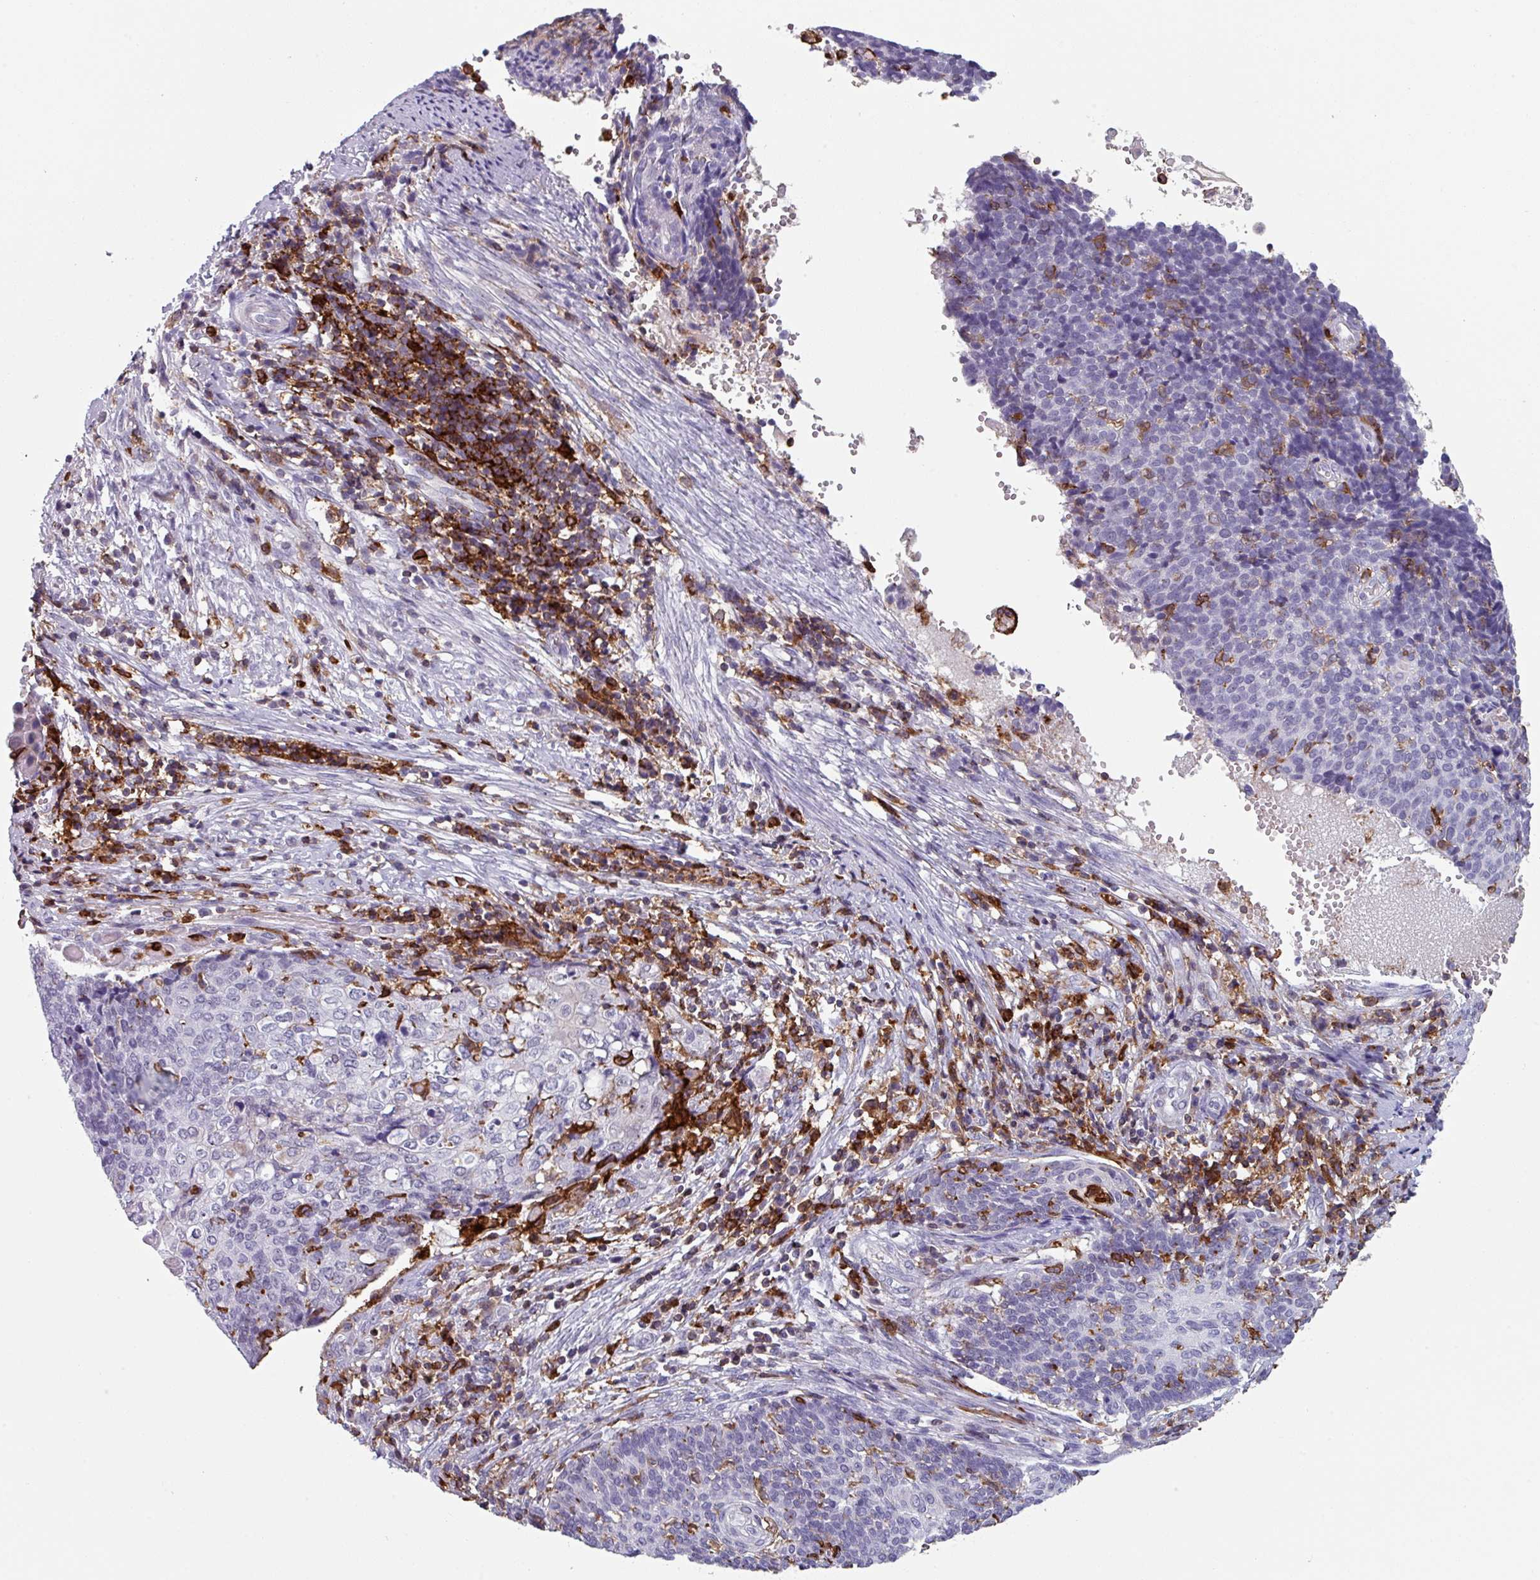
{"staining": {"intensity": "negative", "quantity": "none", "location": "none"}, "tissue": "cervical cancer", "cell_type": "Tumor cells", "image_type": "cancer", "snomed": [{"axis": "morphology", "description": "Squamous cell carcinoma, NOS"}, {"axis": "topography", "description": "Cervix"}], "caption": "This is an immunohistochemistry (IHC) micrograph of human cervical squamous cell carcinoma. There is no expression in tumor cells.", "gene": "EXOSC5", "patient": {"sex": "female", "age": 39}}